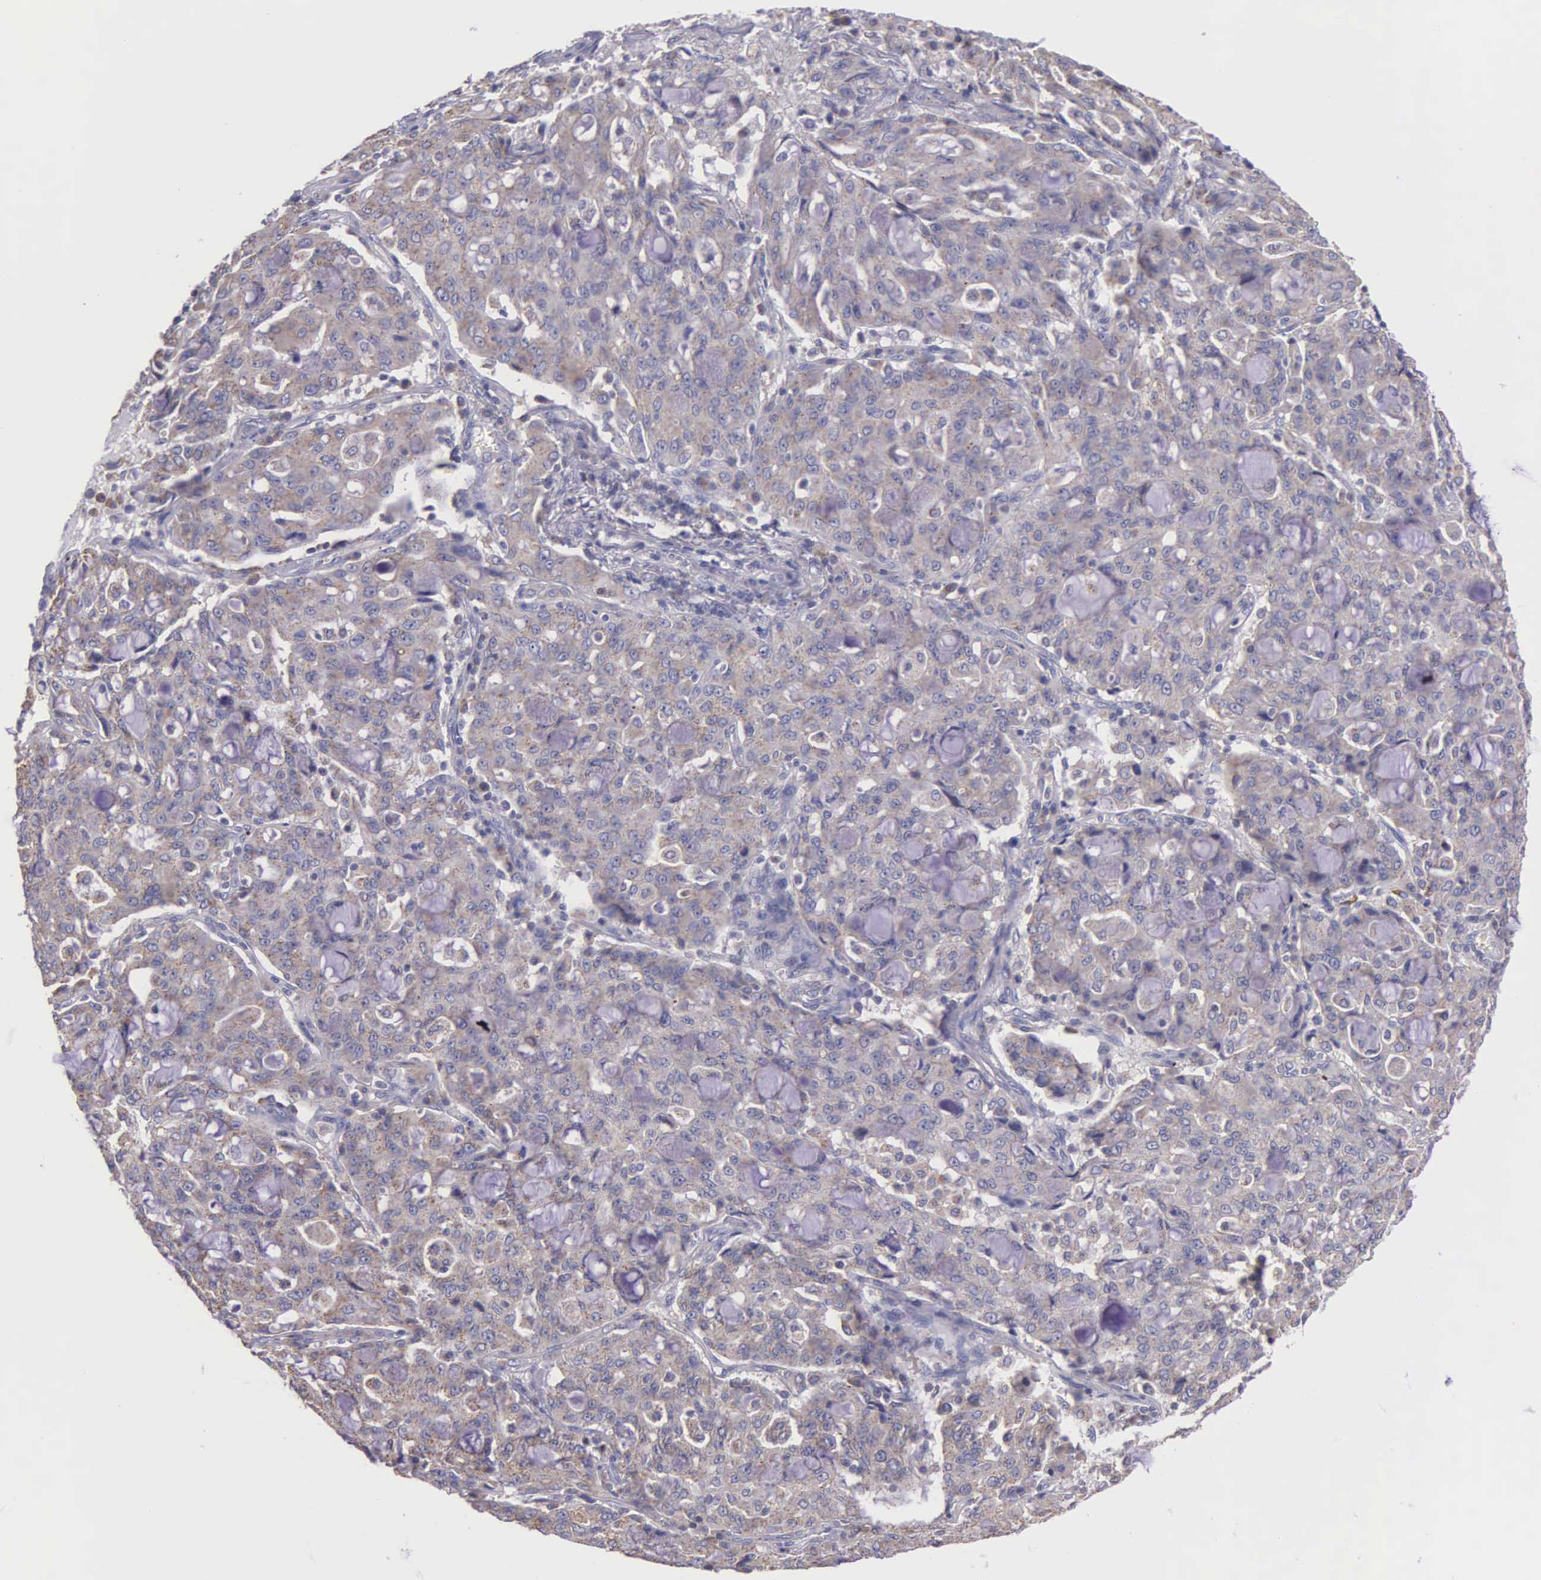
{"staining": {"intensity": "weak", "quantity": ">75%", "location": "cytoplasmic/membranous"}, "tissue": "lung cancer", "cell_type": "Tumor cells", "image_type": "cancer", "snomed": [{"axis": "morphology", "description": "Adenocarcinoma, NOS"}, {"axis": "topography", "description": "Lung"}], "caption": "Immunohistochemistry image of neoplastic tissue: human adenocarcinoma (lung) stained using immunohistochemistry exhibits low levels of weak protein expression localized specifically in the cytoplasmic/membranous of tumor cells, appearing as a cytoplasmic/membranous brown color.", "gene": "MIA2", "patient": {"sex": "female", "age": 44}}